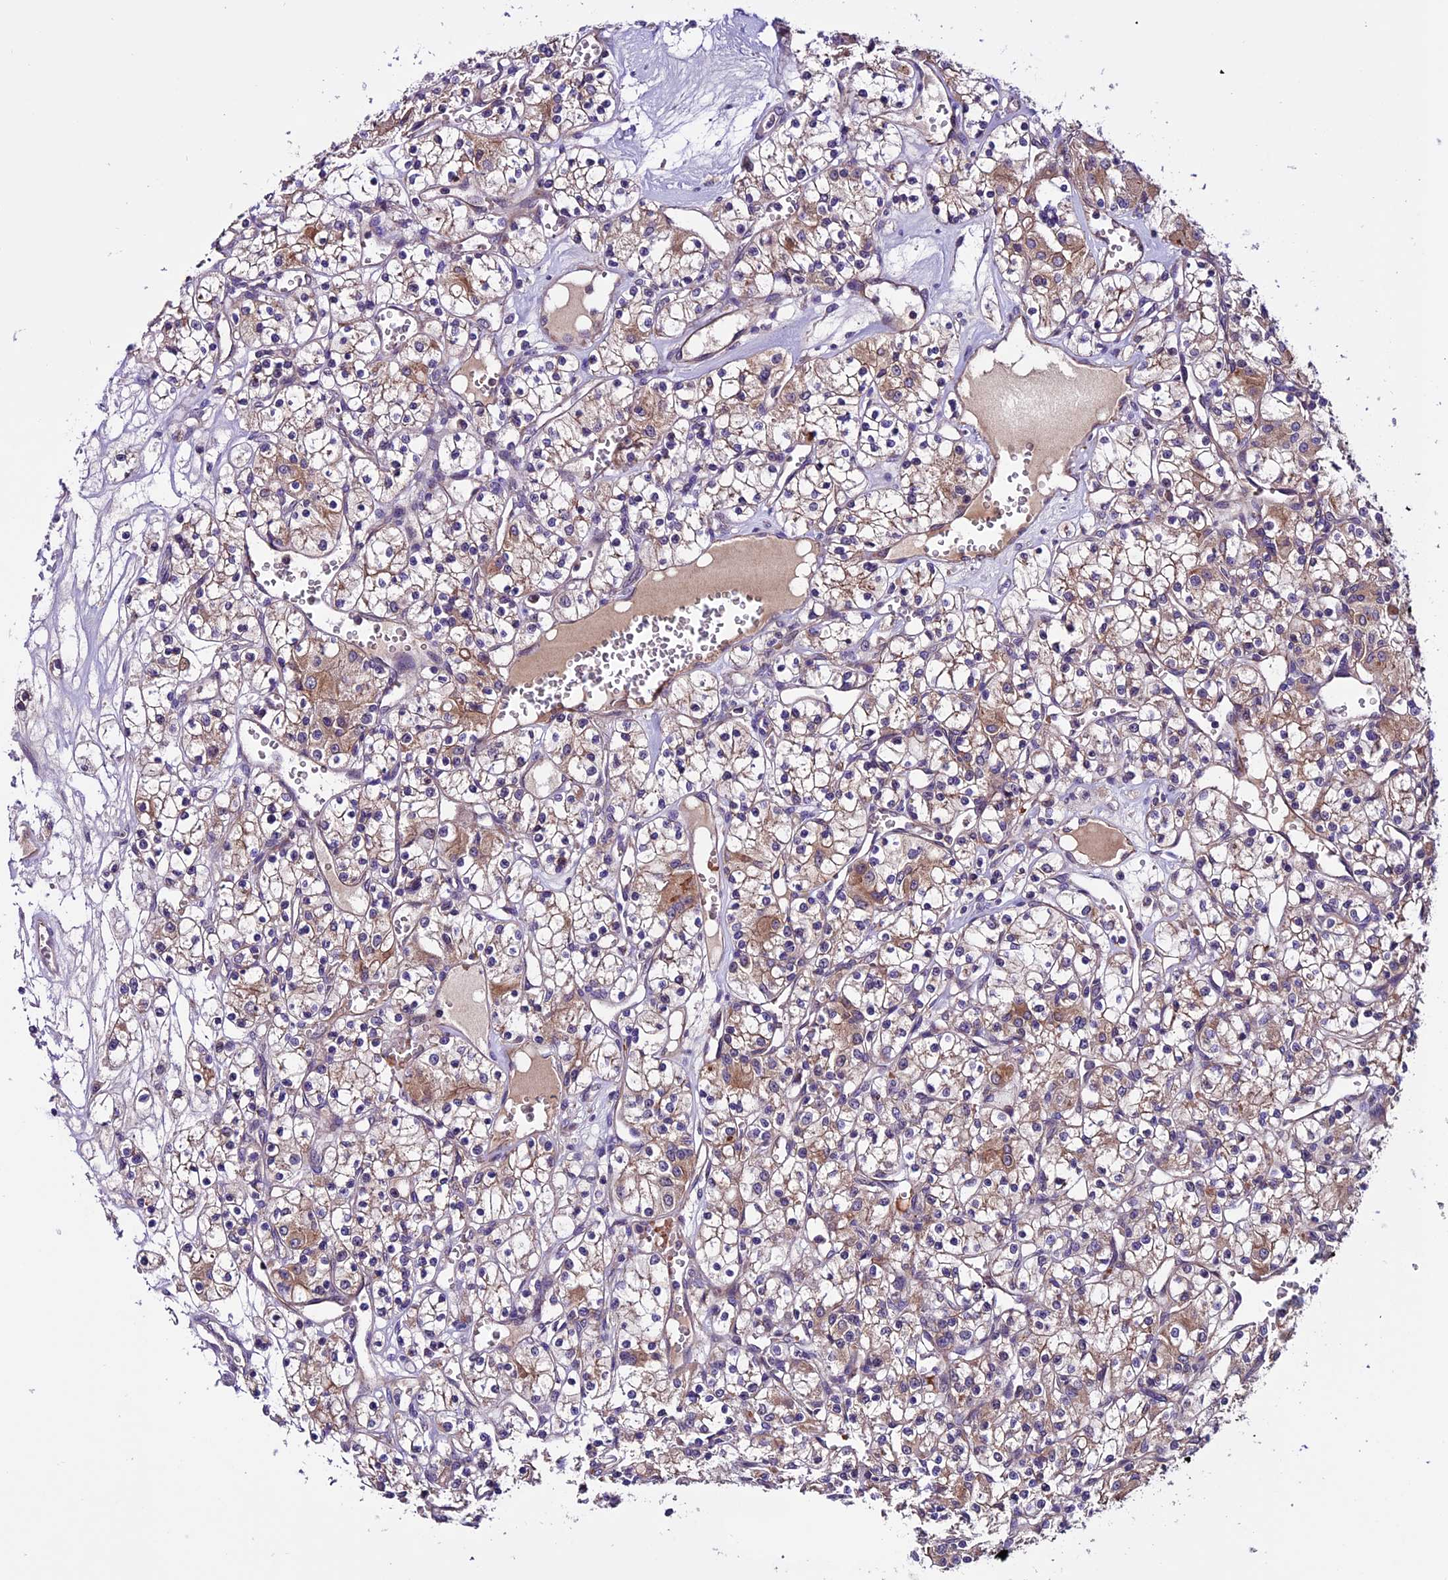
{"staining": {"intensity": "moderate", "quantity": "25%-75%", "location": "cytoplasmic/membranous"}, "tissue": "renal cancer", "cell_type": "Tumor cells", "image_type": "cancer", "snomed": [{"axis": "morphology", "description": "Adenocarcinoma, NOS"}, {"axis": "topography", "description": "Kidney"}], "caption": "This photomicrograph displays IHC staining of human renal cancer, with medium moderate cytoplasmic/membranous expression in approximately 25%-75% of tumor cells.", "gene": "RINL", "patient": {"sex": "female", "age": 59}}